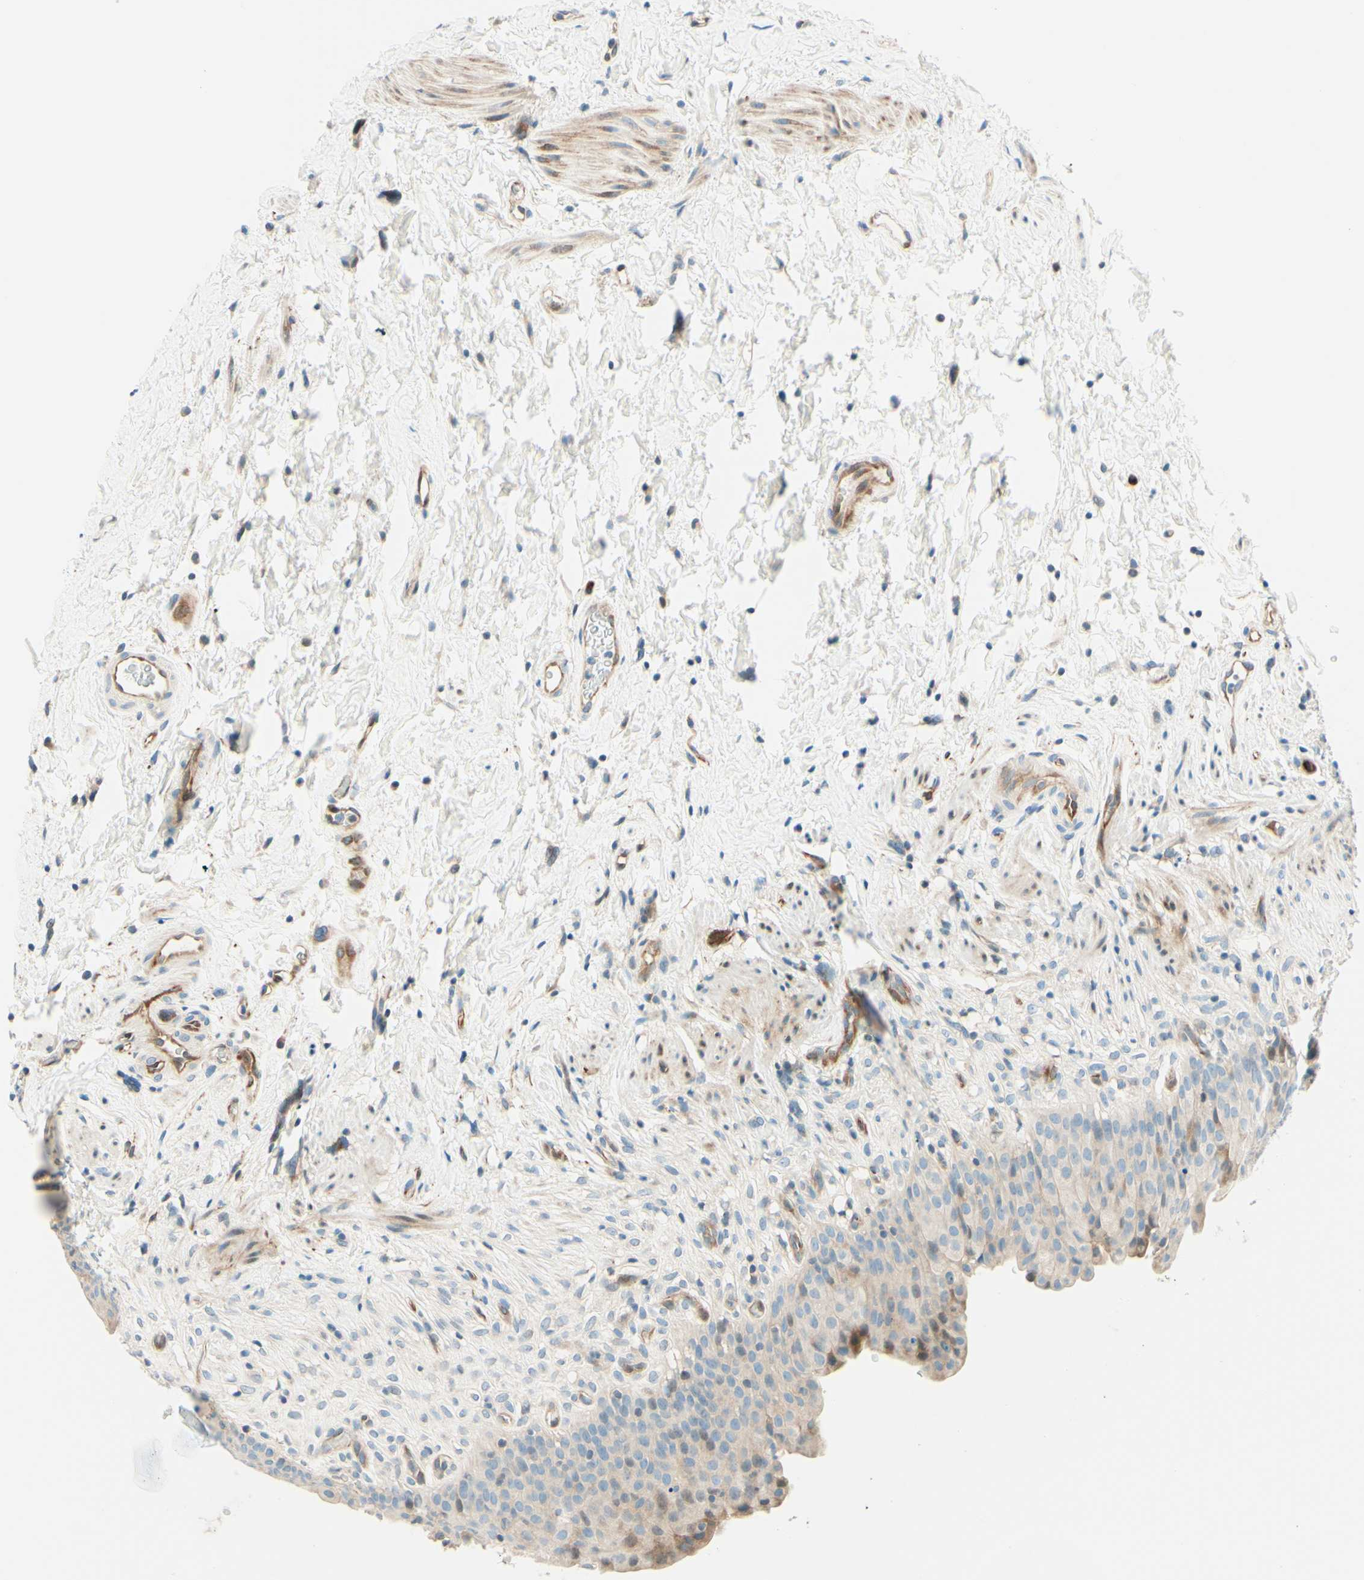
{"staining": {"intensity": "weak", "quantity": "<25%", "location": "cytoplasmic/membranous"}, "tissue": "urinary bladder", "cell_type": "Urothelial cells", "image_type": "normal", "snomed": [{"axis": "morphology", "description": "Normal tissue, NOS"}, {"axis": "topography", "description": "Urinary bladder"}], "caption": "Immunohistochemistry (IHC) histopathology image of normal human urinary bladder stained for a protein (brown), which shows no positivity in urothelial cells.", "gene": "TAOK2", "patient": {"sex": "female", "age": 79}}